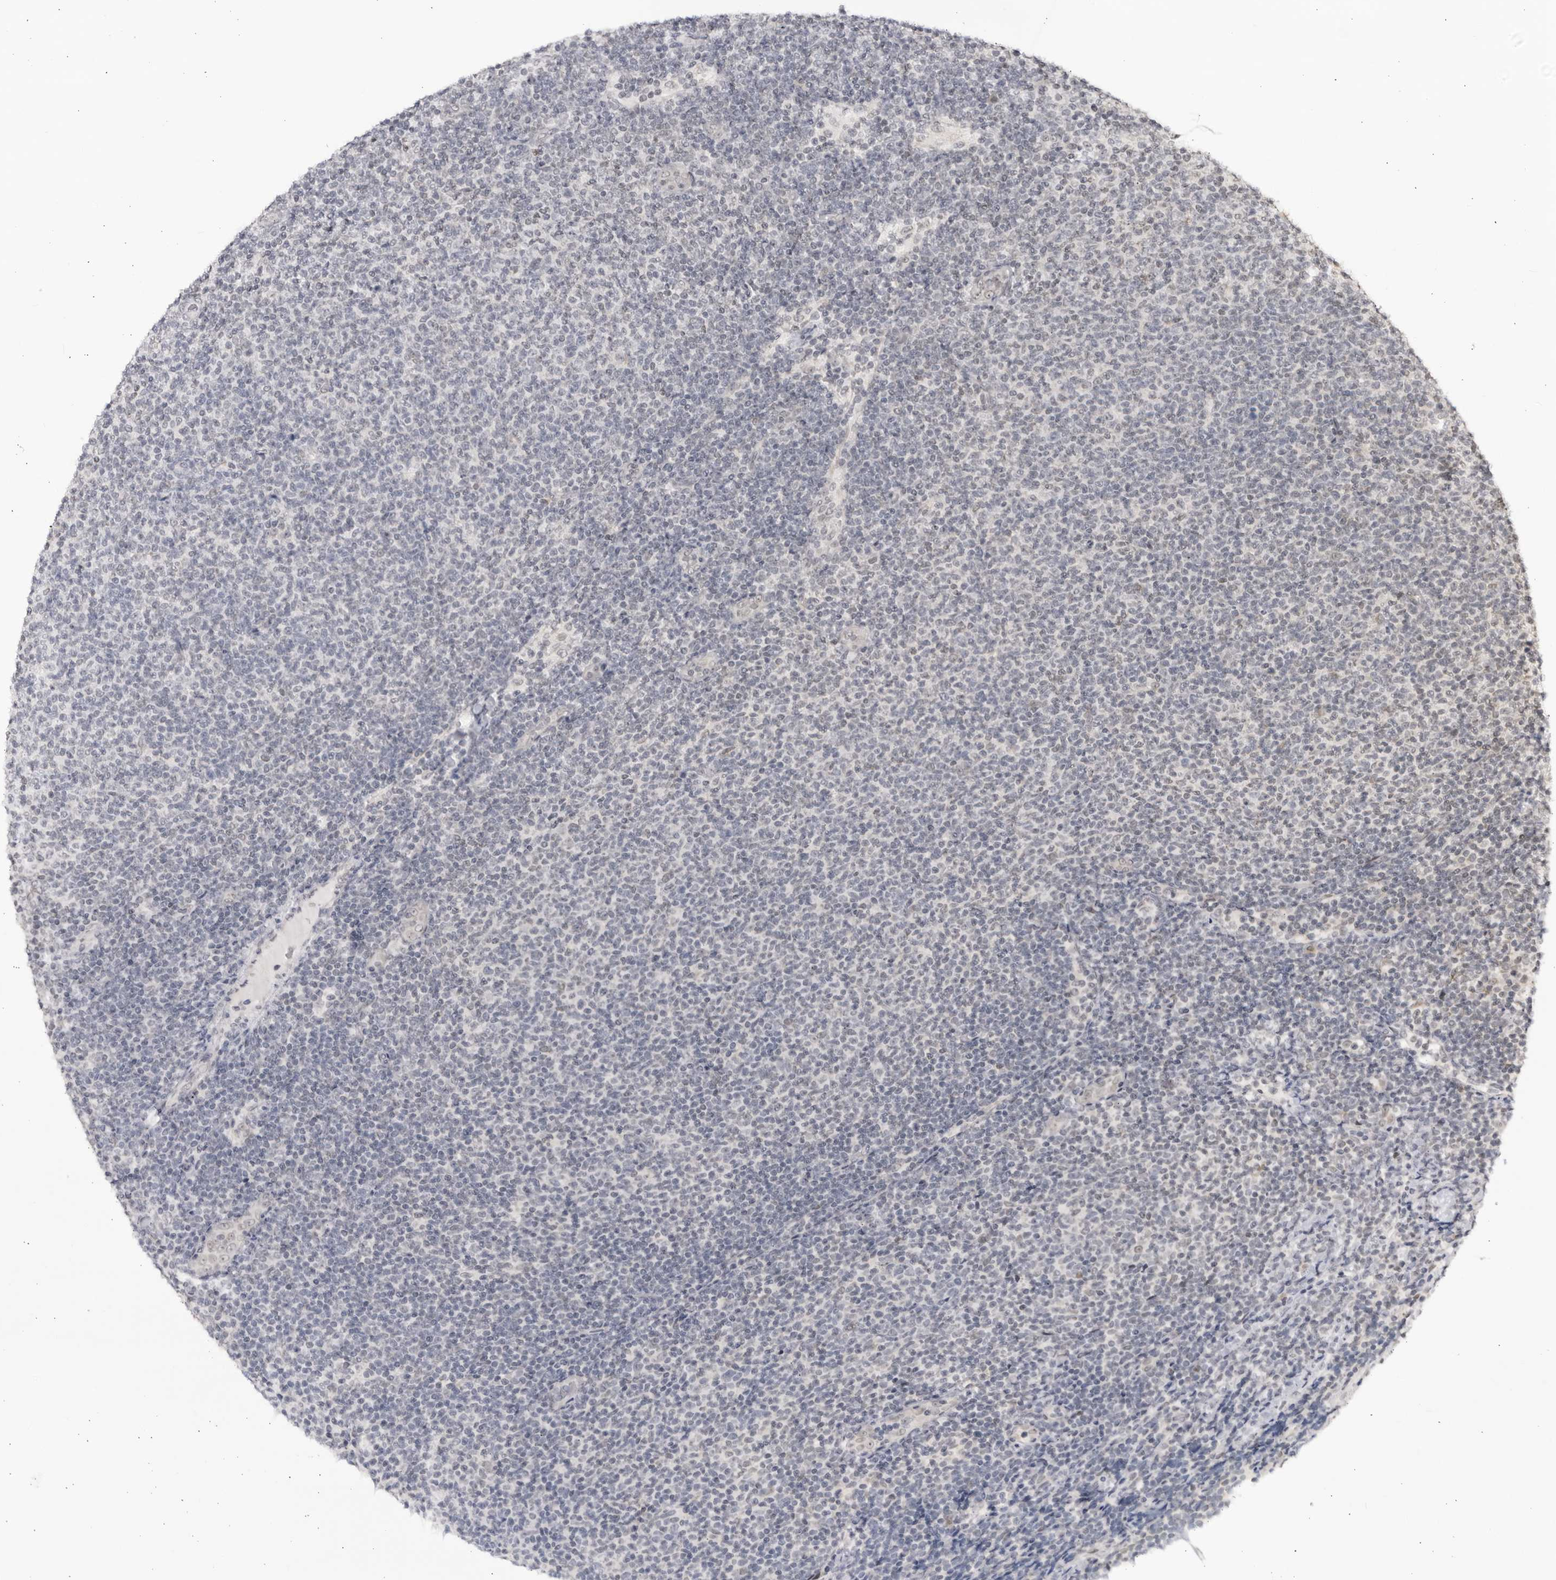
{"staining": {"intensity": "negative", "quantity": "none", "location": "none"}, "tissue": "lymphoma", "cell_type": "Tumor cells", "image_type": "cancer", "snomed": [{"axis": "morphology", "description": "Malignant lymphoma, non-Hodgkin's type, Low grade"}, {"axis": "topography", "description": "Lymph node"}], "caption": "Tumor cells are negative for brown protein staining in lymphoma.", "gene": "RASGEF1C", "patient": {"sex": "male", "age": 66}}